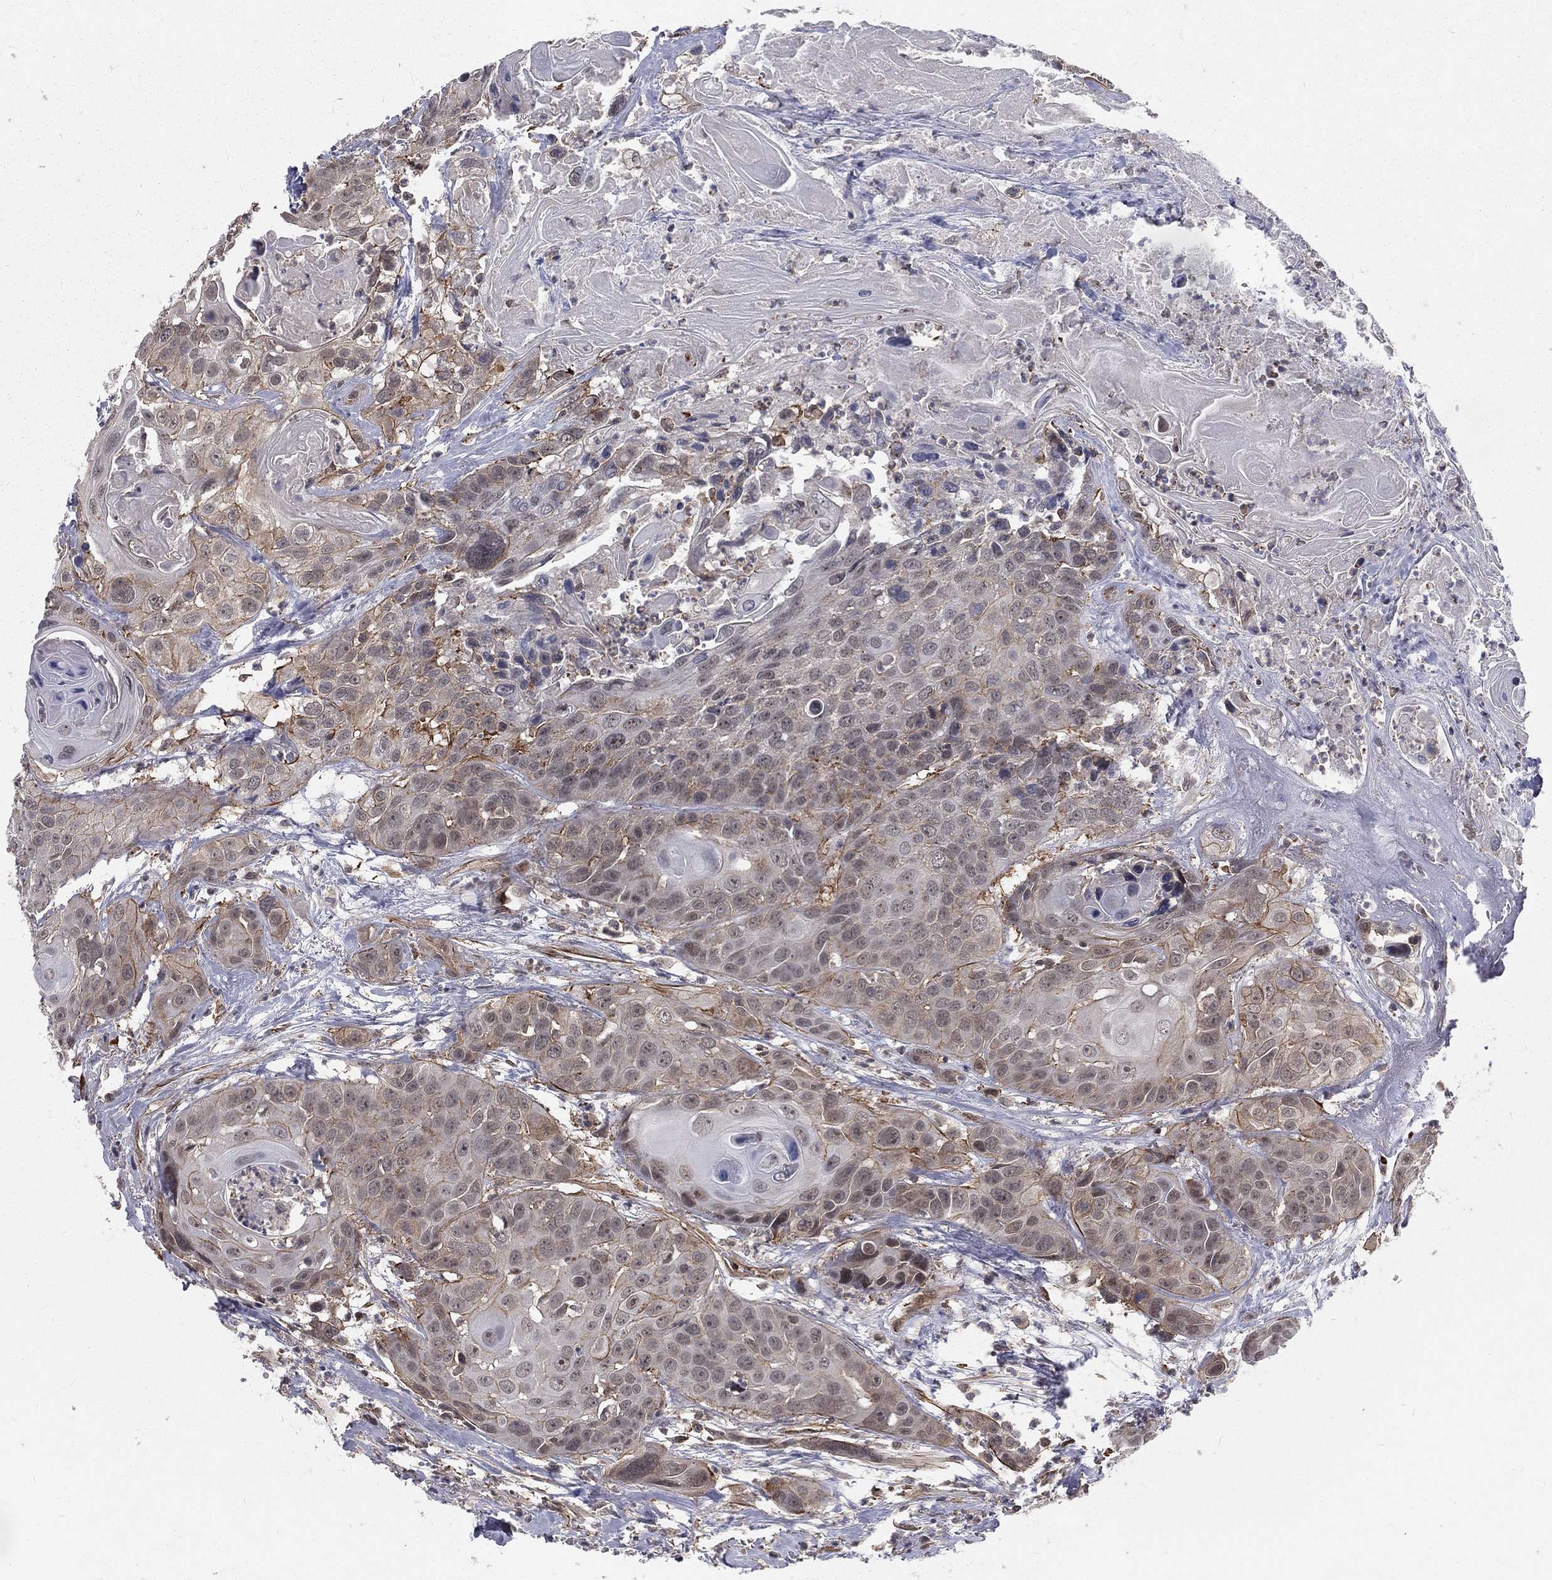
{"staining": {"intensity": "moderate", "quantity": "<25%", "location": "cytoplasmic/membranous"}, "tissue": "head and neck cancer", "cell_type": "Tumor cells", "image_type": "cancer", "snomed": [{"axis": "morphology", "description": "Squamous cell carcinoma, NOS"}, {"axis": "topography", "description": "Oral tissue"}, {"axis": "topography", "description": "Head-Neck"}], "caption": "Immunohistochemical staining of head and neck cancer (squamous cell carcinoma) exhibits moderate cytoplasmic/membranous protein staining in approximately <25% of tumor cells. The protein is stained brown, and the nuclei are stained in blue (DAB (3,3'-diaminobenzidine) IHC with brightfield microscopy, high magnification).", "gene": "MORC2", "patient": {"sex": "male", "age": 56}}